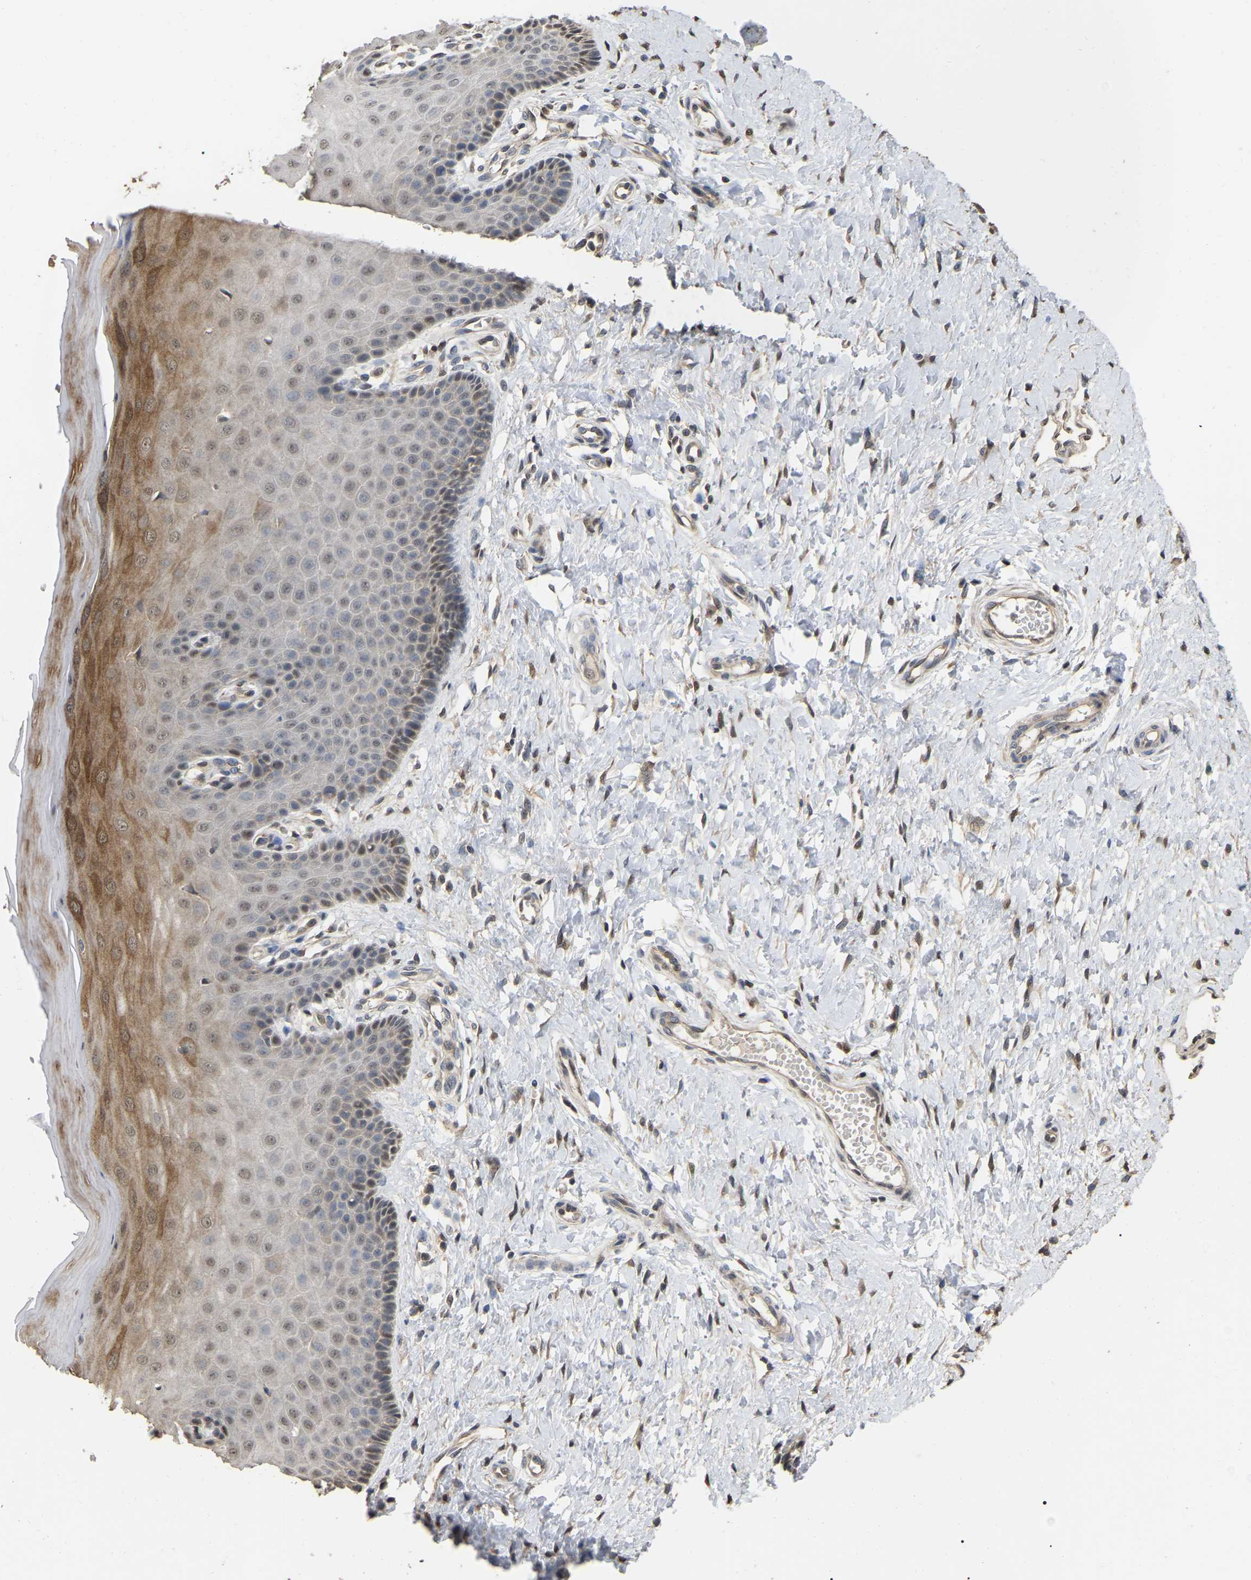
{"staining": {"intensity": "moderate", "quantity": ">75%", "location": "cytoplasmic/membranous"}, "tissue": "cervix", "cell_type": "Glandular cells", "image_type": "normal", "snomed": [{"axis": "morphology", "description": "Normal tissue, NOS"}, {"axis": "topography", "description": "Cervix"}], "caption": "Unremarkable cervix was stained to show a protein in brown. There is medium levels of moderate cytoplasmic/membranous staining in approximately >75% of glandular cells. The protein of interest is stained brown, and the nuclei are stained in blue (DAB (3,3'-diaminobenzidine) IHC with brightfield microscopy, high magnification).", "gene": "FAM219A", "patient": {"sex": "female", "age": 55}}